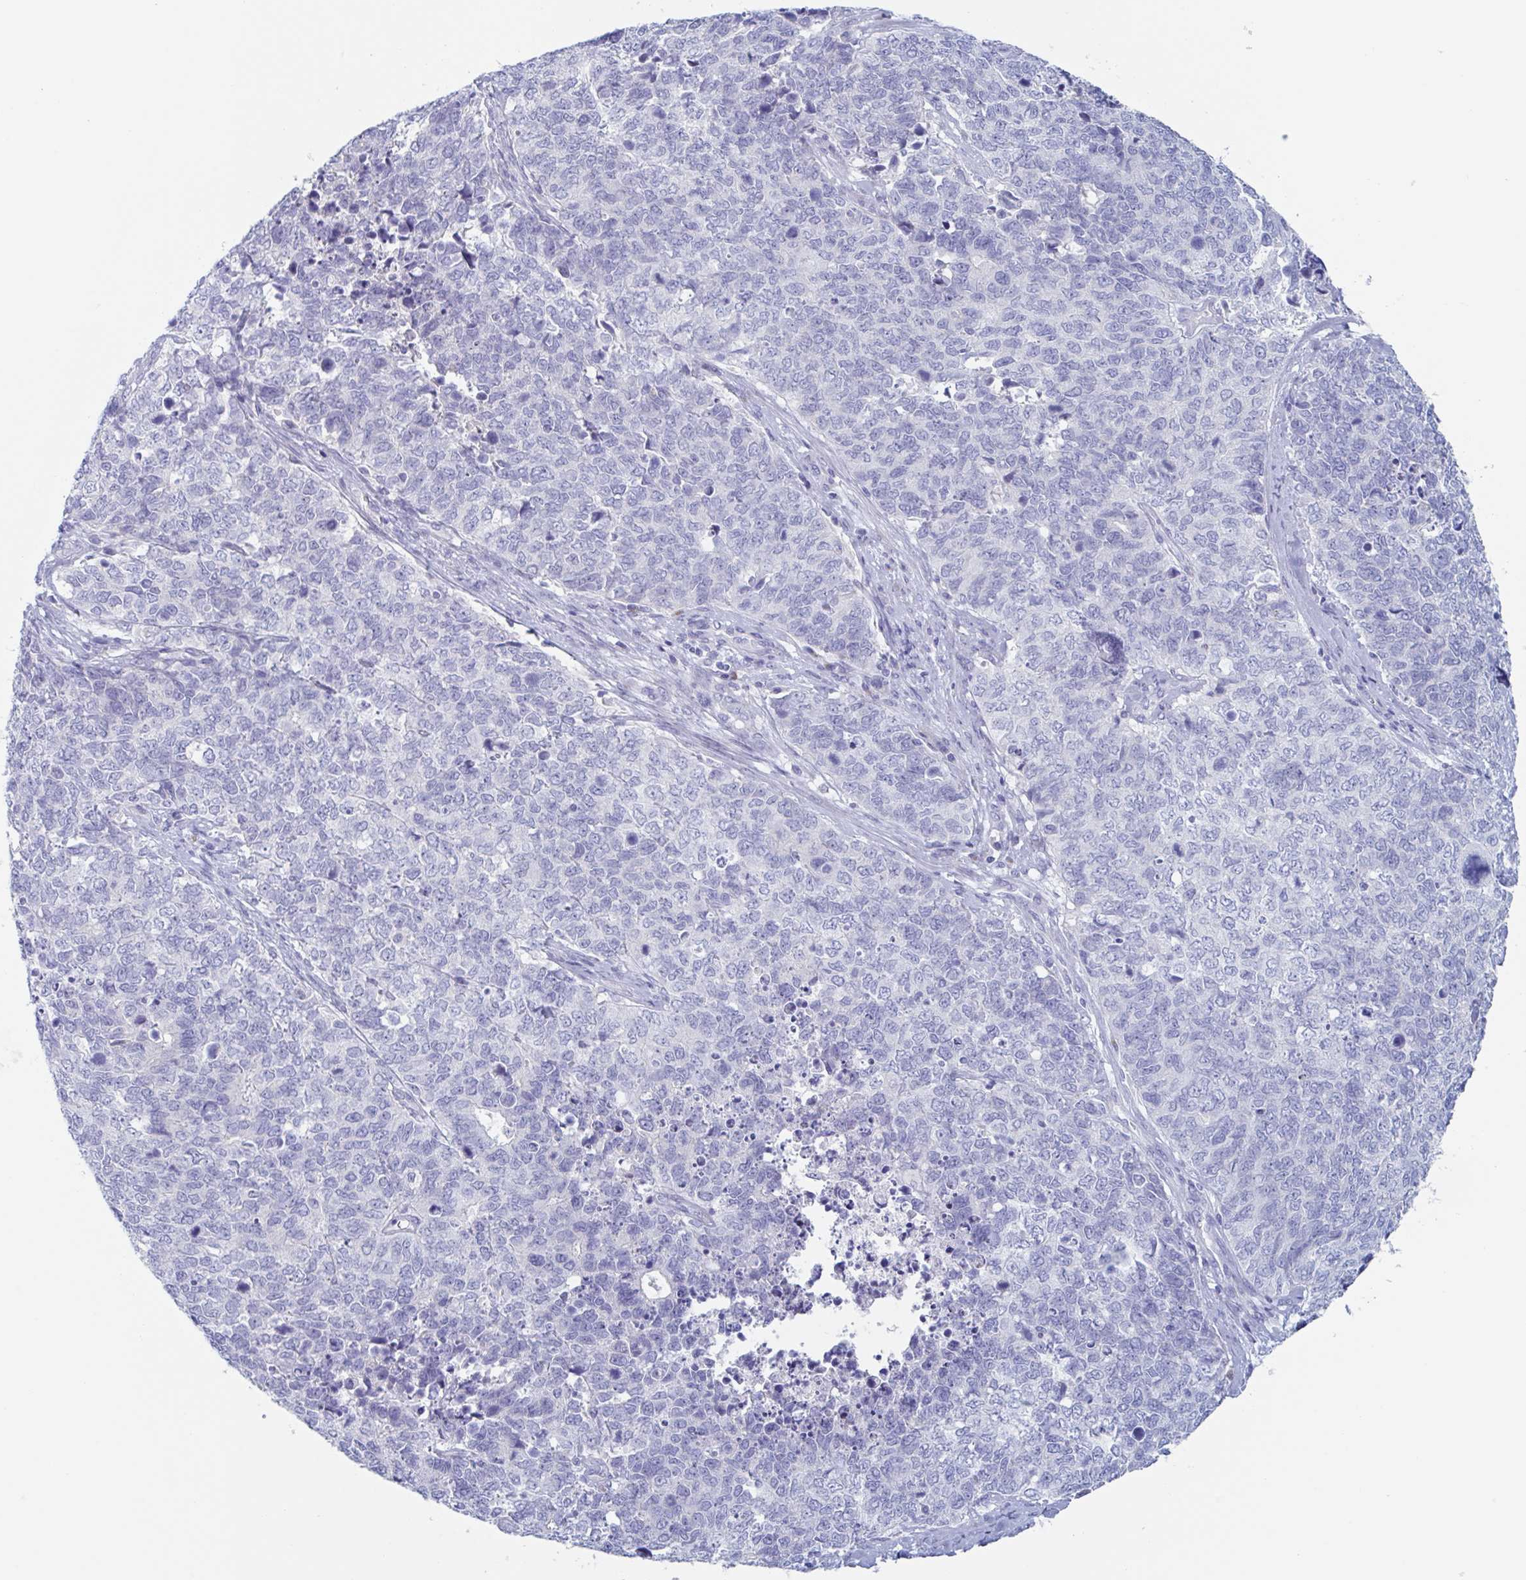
{"staining": {"intensity": "negative", "quantity": "none", "location": "none"}, "tissue": "cervical cancer", "cell_type": "Tumor cells", "image_type": "cancer", "snomed": [{"axis": "morphology", "description": "Adenocarcinoma, NOS"}, {"axis": "topography", "description": "Cervix"}], "caption": "A high-resolution image shows IHC staining of cervical adenocarcinoma, which demonstrates no significant positivity in tumor cells.", "gene": "NT5C3B", "patient": {"sex": "female", "age": 63}}